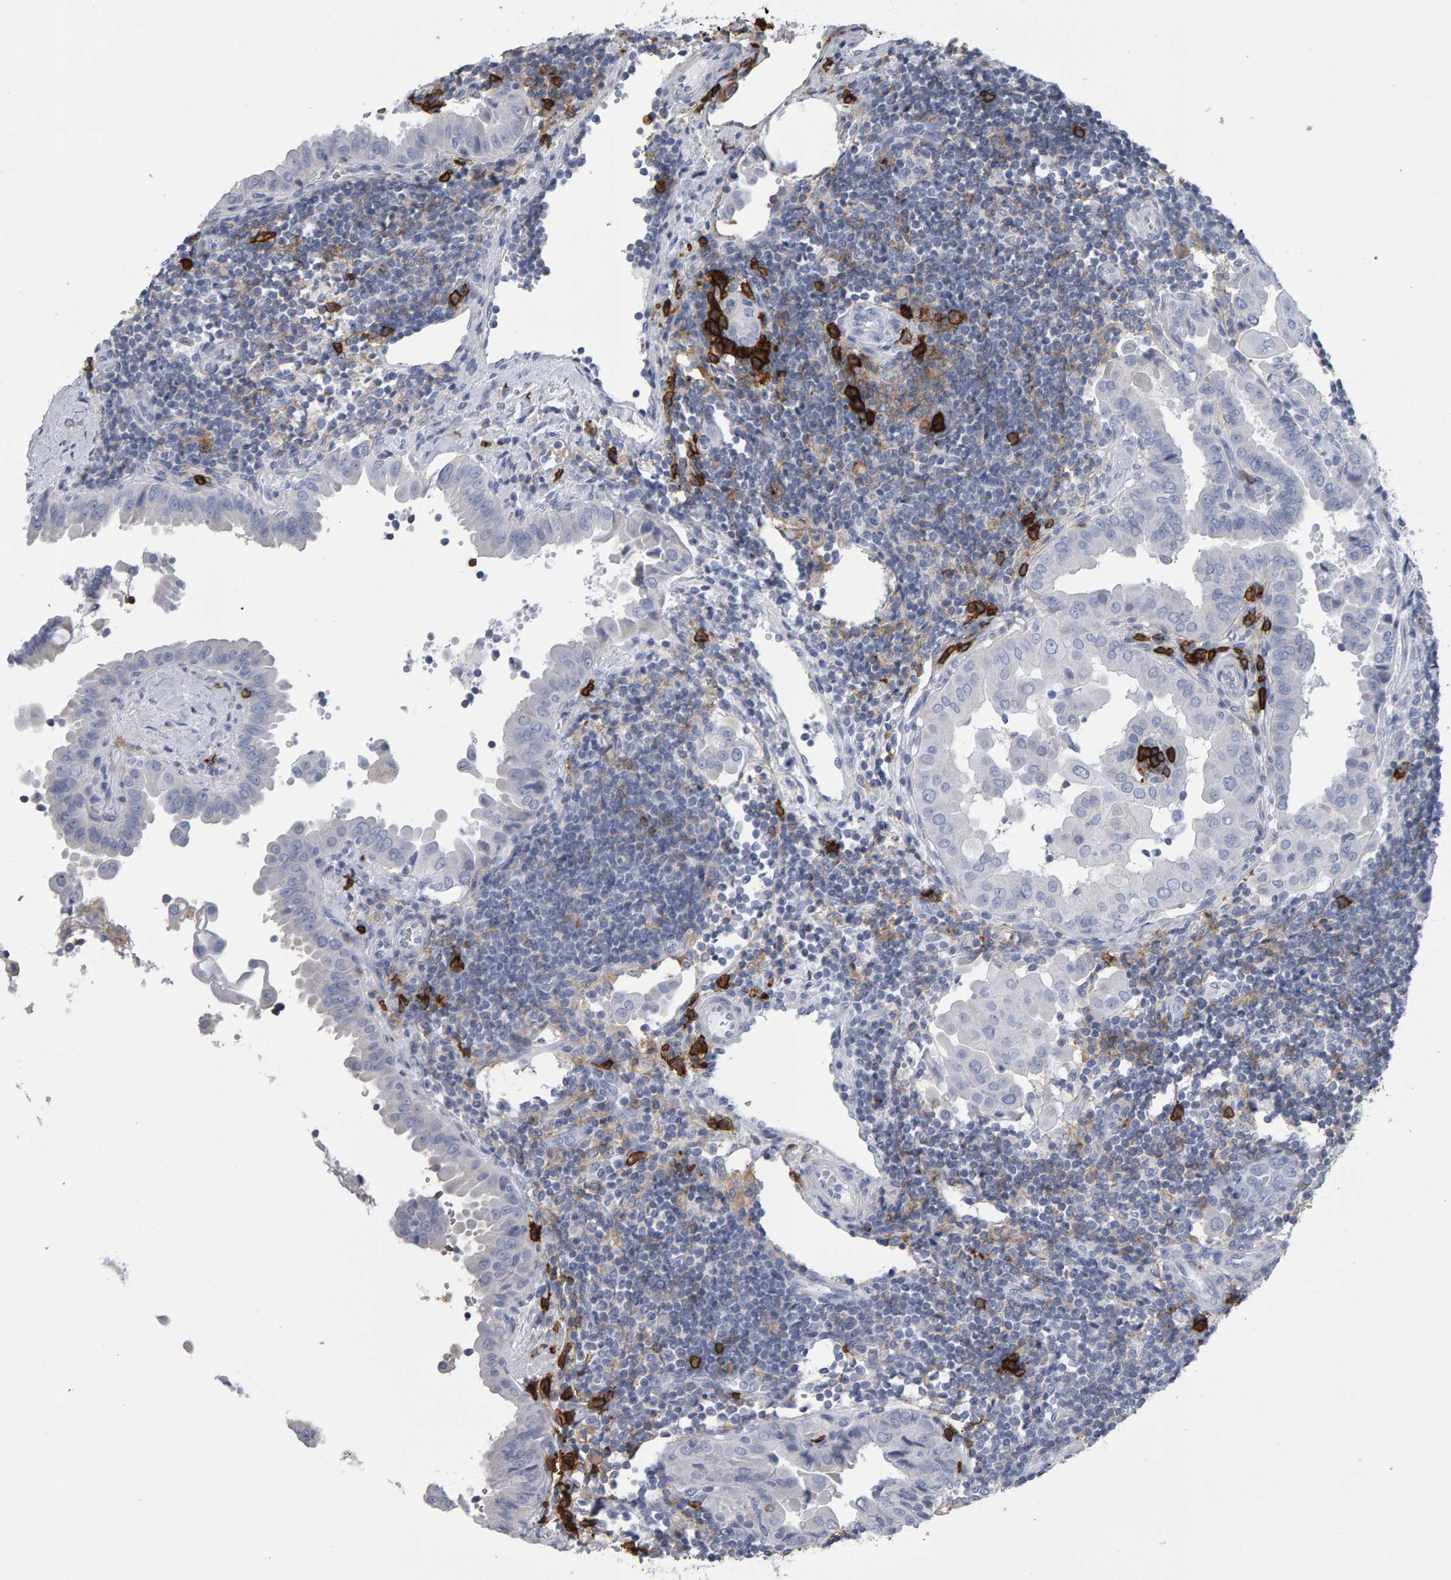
{"staining": {"intensity": "negative", "quantity": "none", "location": "none"}, "tissue": "thyroid cancer", "cell_type": "Tumor cells", "image_type": "cancer", "snomed": [{"axis": "morphology", "description": "Papillary adenocarcinoma, NOS"}, {"axis": "topography", "description": "Thyroid gland"}], "caption": "This image is of papillary adenocarcinoma (thyroid) stained with immunohistochemistry (IHC) to label a protein in brown with the nuclei are counter-stained blue. There is no staining in tumor cells.", "gene": "CD38", "patient": {"sex": "male", "age": 33}}